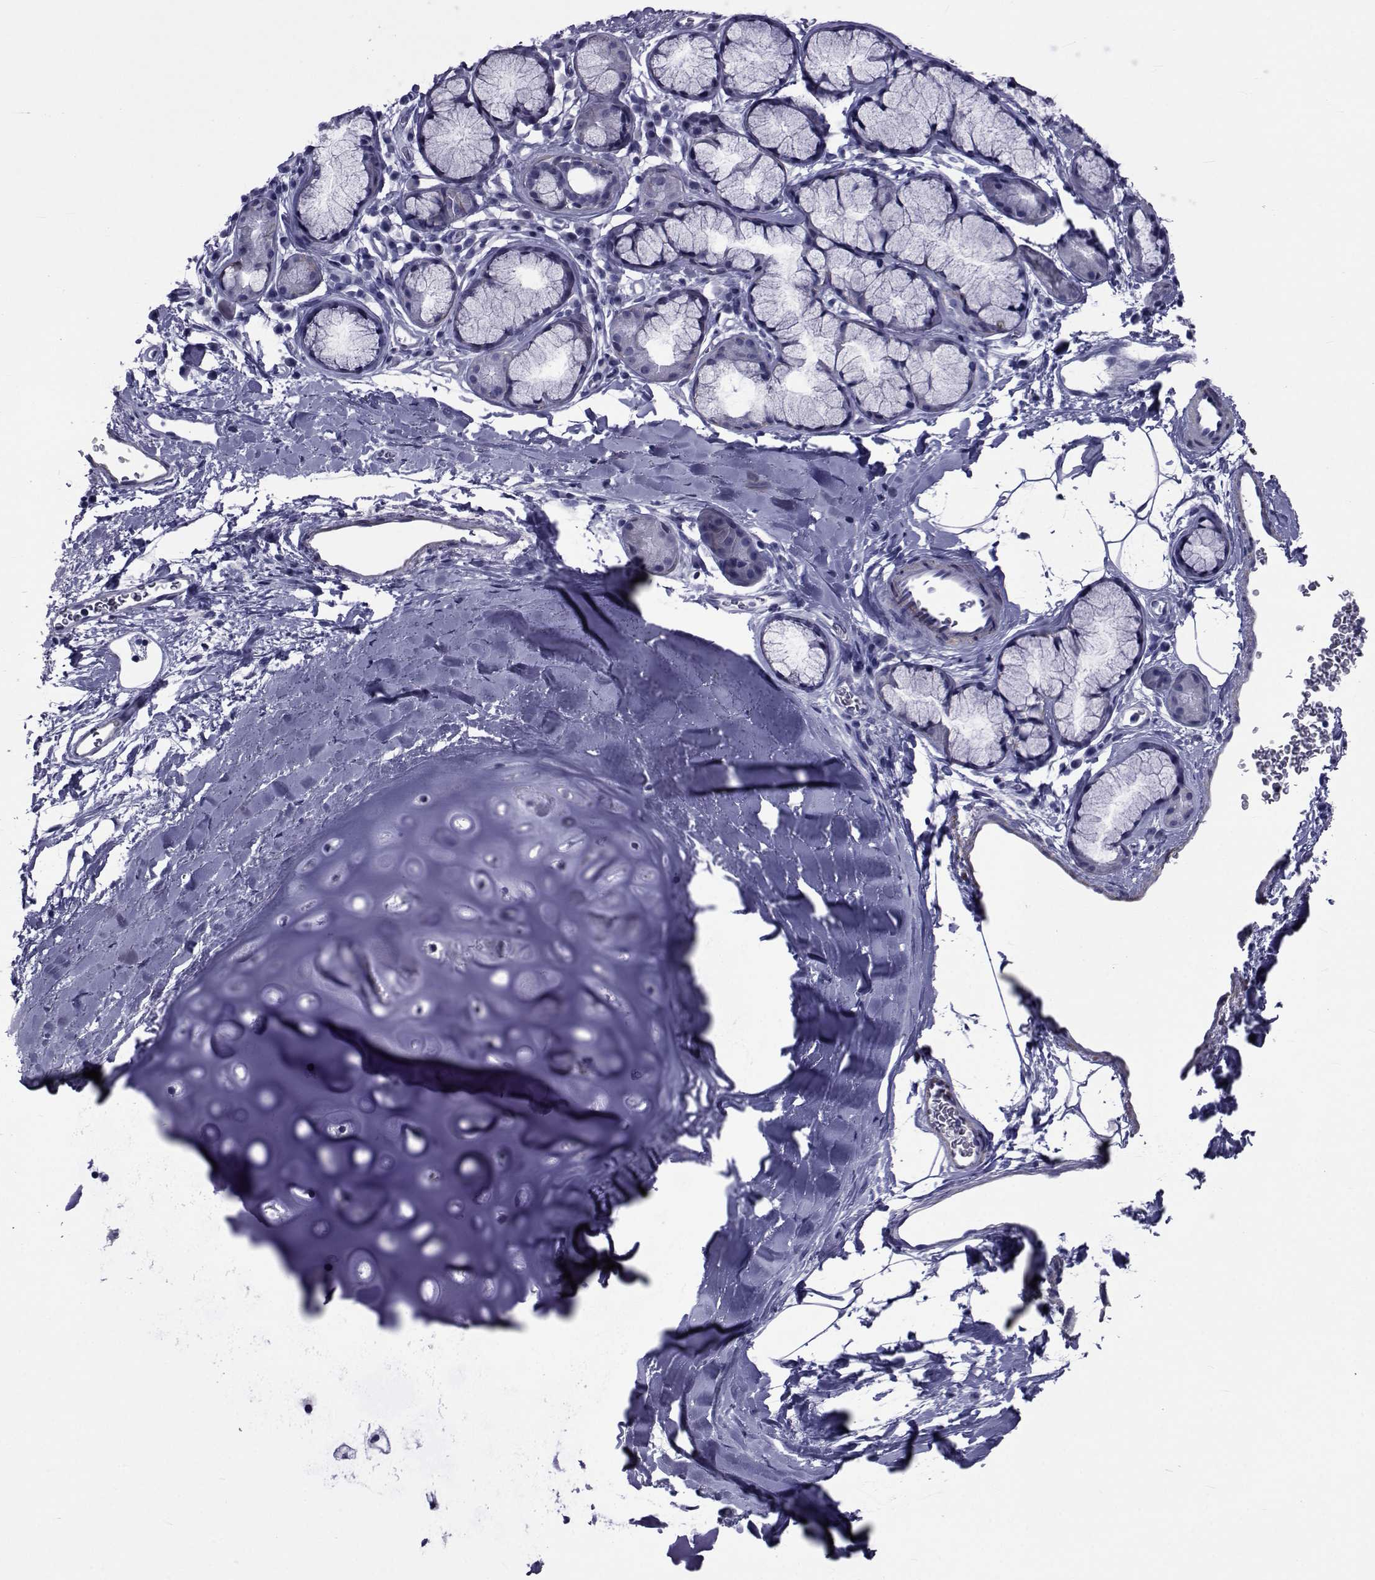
{"staining": {"intensity": "negative", "quantity": "none", "location": "none"}, "tissue": "bronchus", "cell_type": "Respiratory epithelial cells", "image_type": "normal", "snomed": [{"axis": "morphology", "description": "Normal tissue, NOS"}, {"axis": "topography", "description": "Cartilage tissue"}, {"axis": "topography", "description": "Bronchus"}], "caption": "High power microscopy image of an IHC micrograph of benign bronchus, revealing no significant positivity in respiratory epithelial cells.", "gene": "GKAP1", "patient": {"sex": "male", "age": 58}}